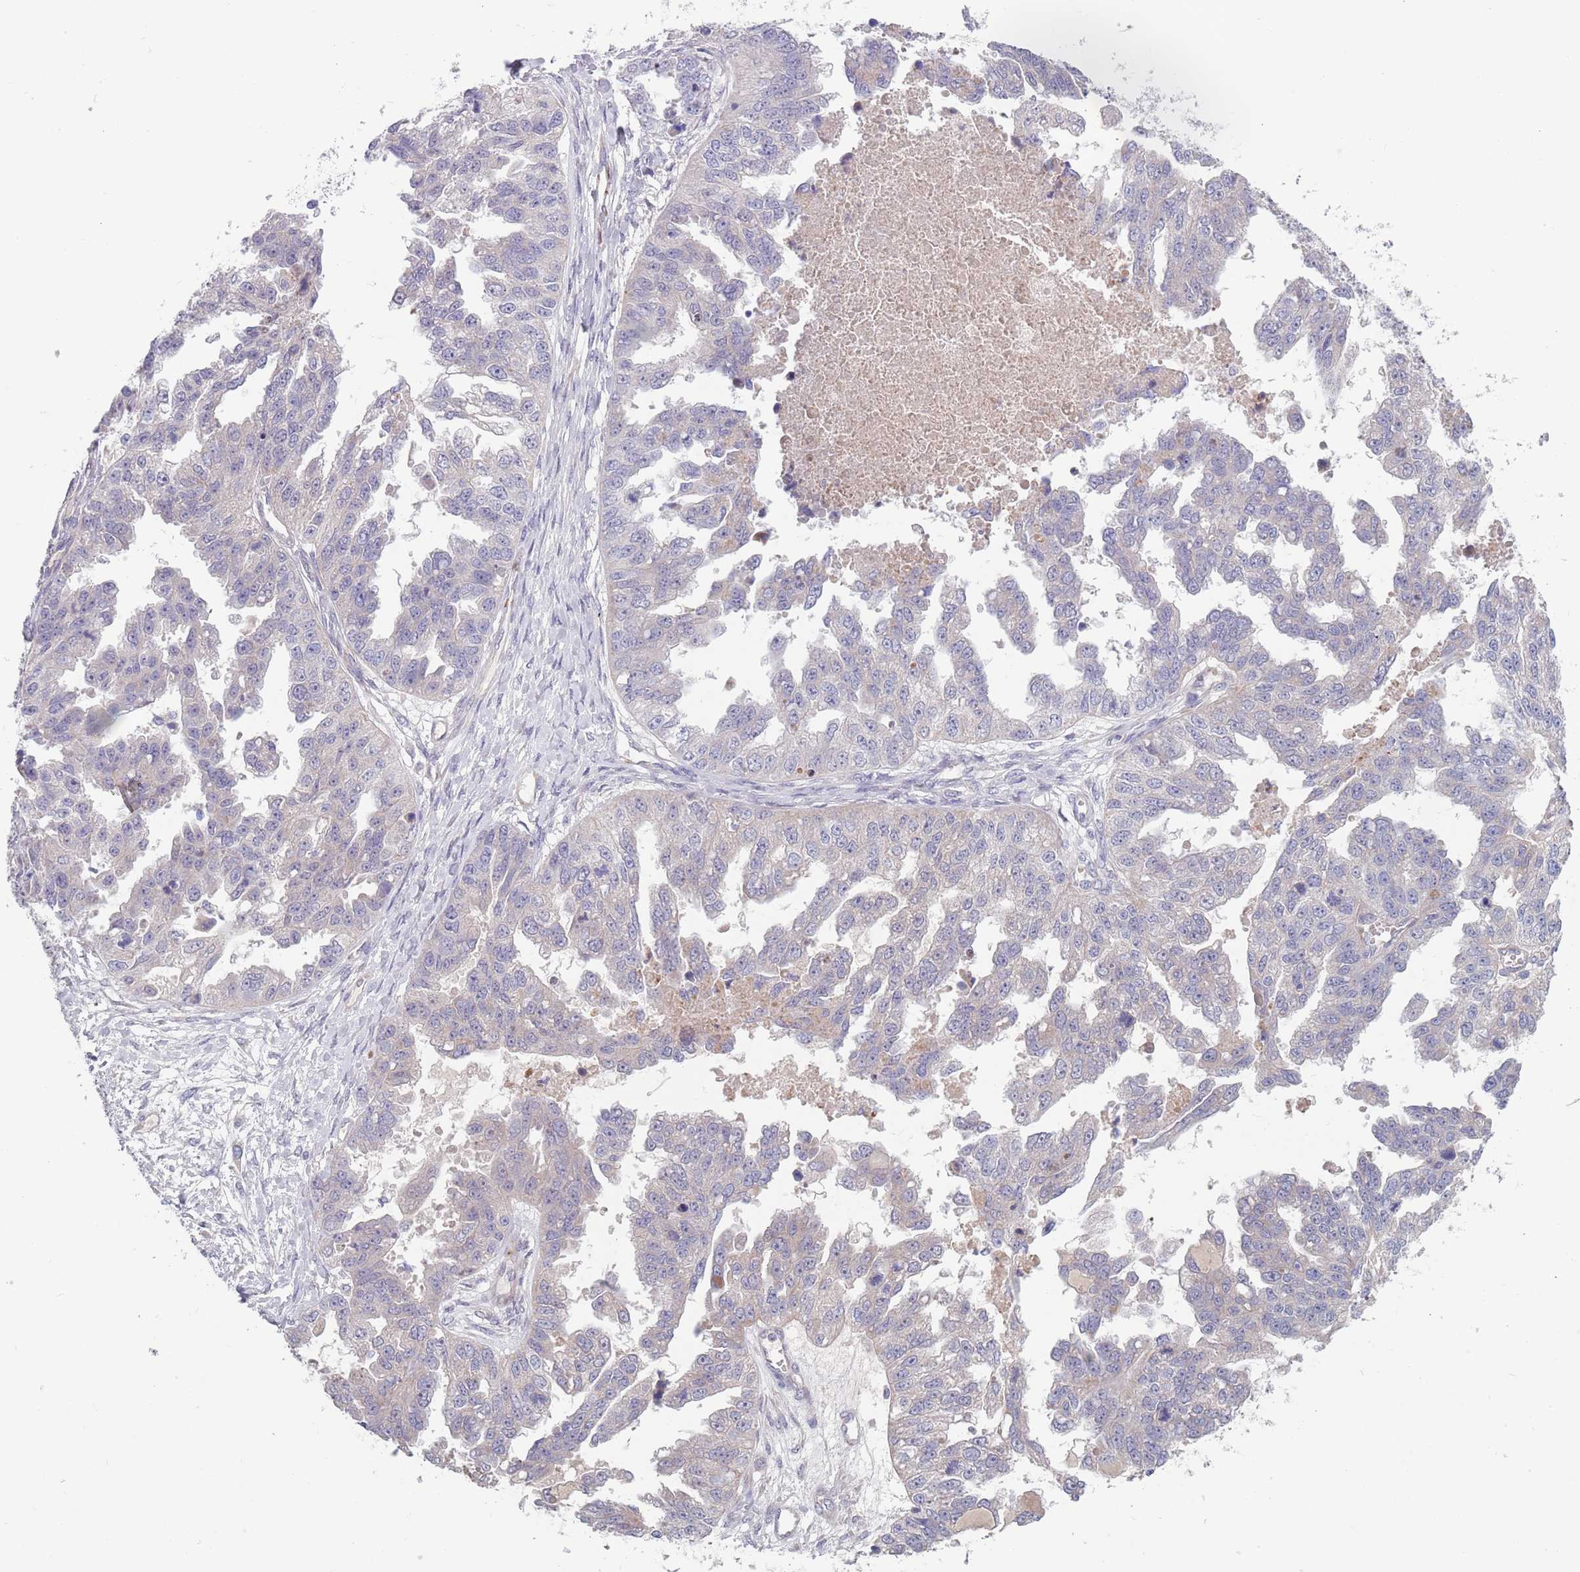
{"staining": {"intensity": "negative", "quantity": "none", "location": "none"}, "tissue": "ovarian cancer", "cell_type": "Tumor cells", "image_type": "cancer", "snomed": [{"axis": "morphology", "description": "Cystadenocarcinoma, serous, NOS"}, {"axis": "topography", "description": "Ovary"}], "caption": "The histopathology image reveals no significant staining in tumor cells of ovarian cancer (serous cystadenocarcinoma).", "gene": "TYW1", "patient": {"sex": "female", "age": 58}}